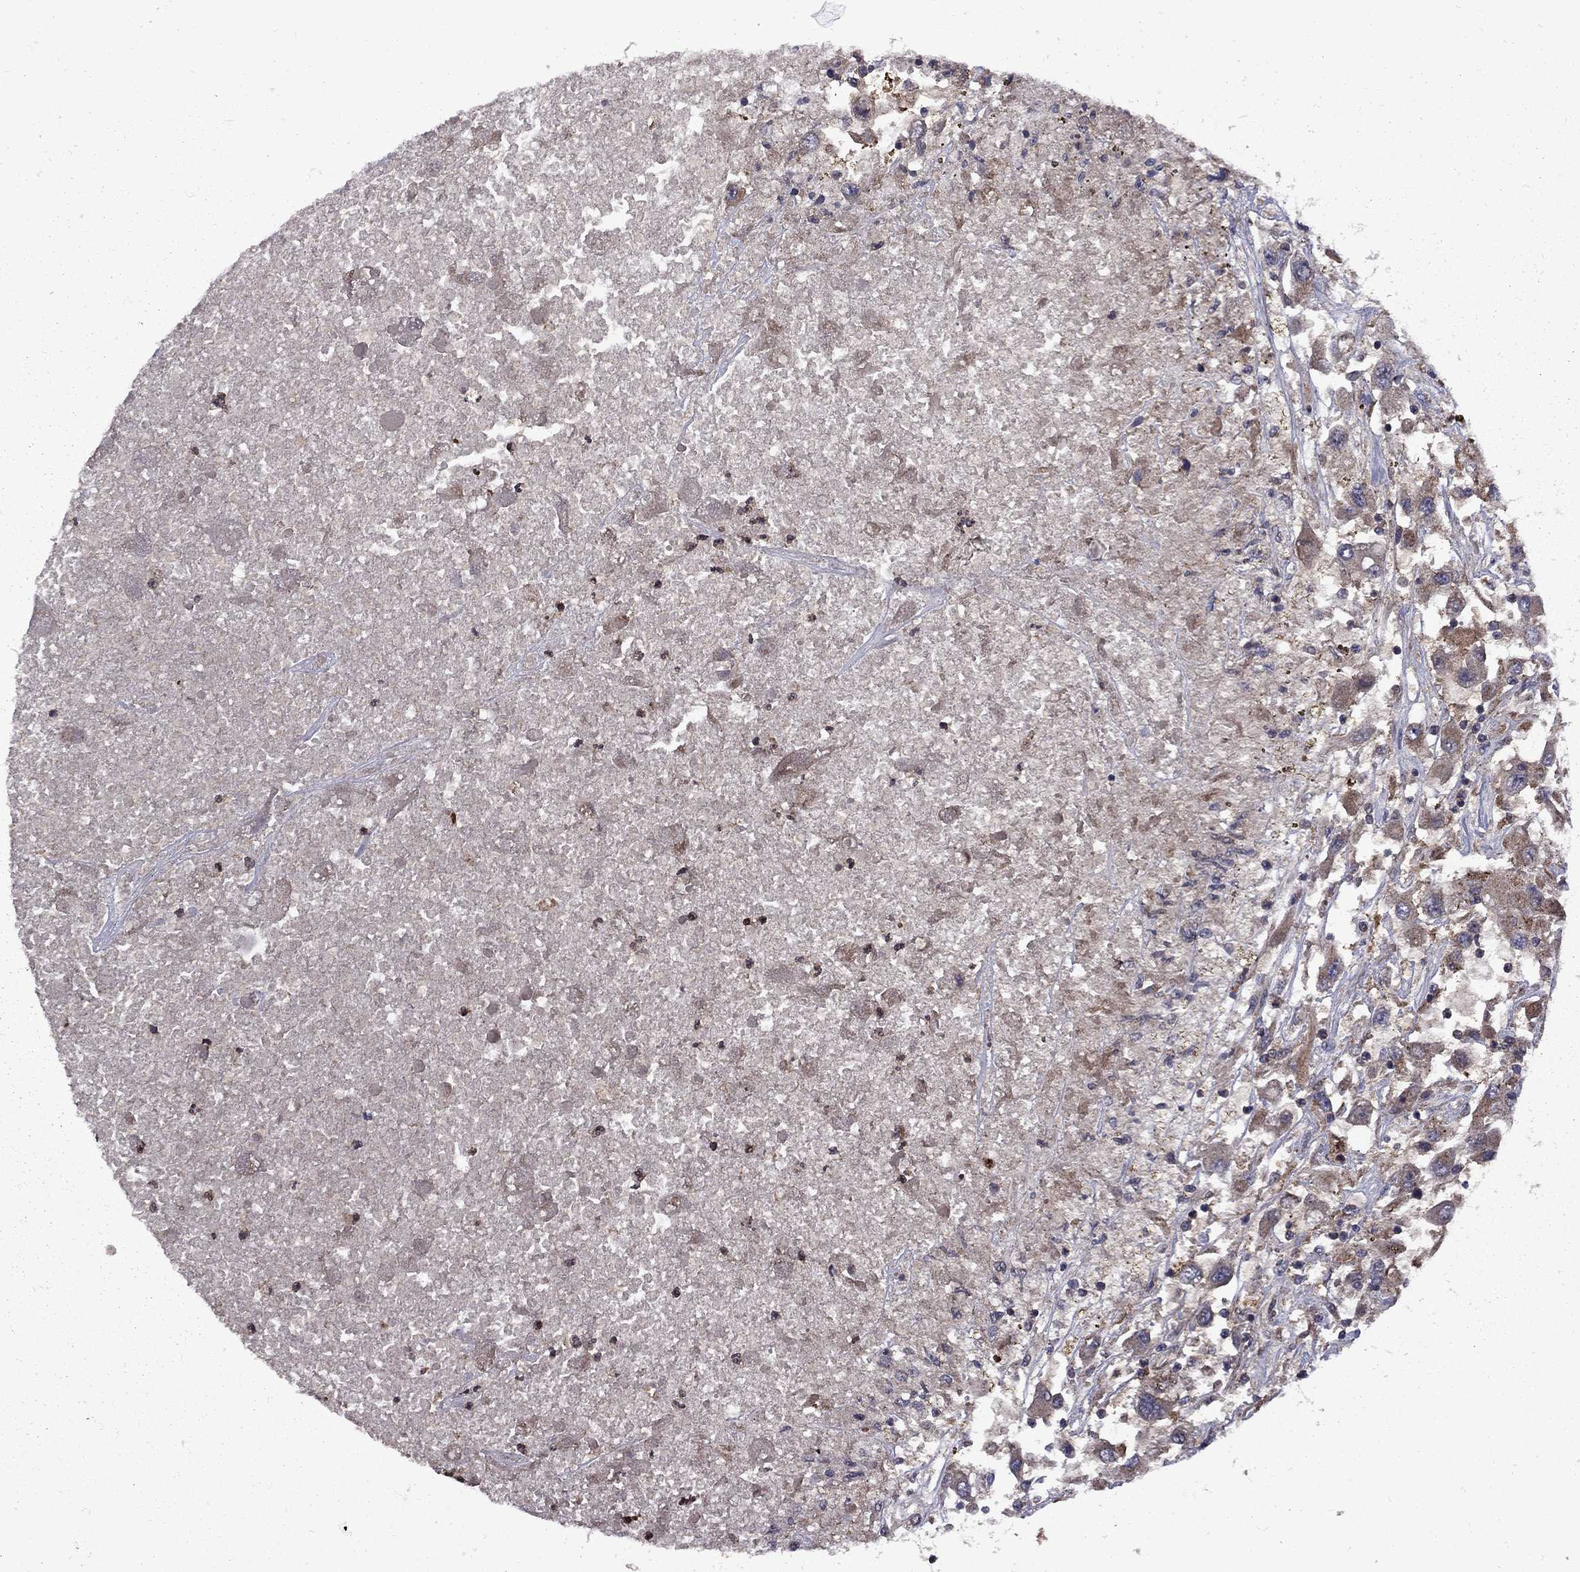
{"staining": {"intensity": "moderate", "quantity": ">75%", "location": "cytoplasmic/membranous"}, "tissue": "renal cancer", "cell_type": "Tumor cells", "image_type": "cancer", "snomed": [{"axis": "morphology", "description": "Adenocarcinoma, NOS"}, {"axis": "topography", "description": "Kidney"}], "caption": "Renal cancer stained with DAB (3,3'-diaminobenzidine) immunohistochemistry (IHC) reveals medium levels of moderate cytoplasmic/membranous staining in approximately >75% of tumor cells. Nuclei are stained in blue.", "gene": "IPP", "patient": {"sex": "female", "age": 67}}